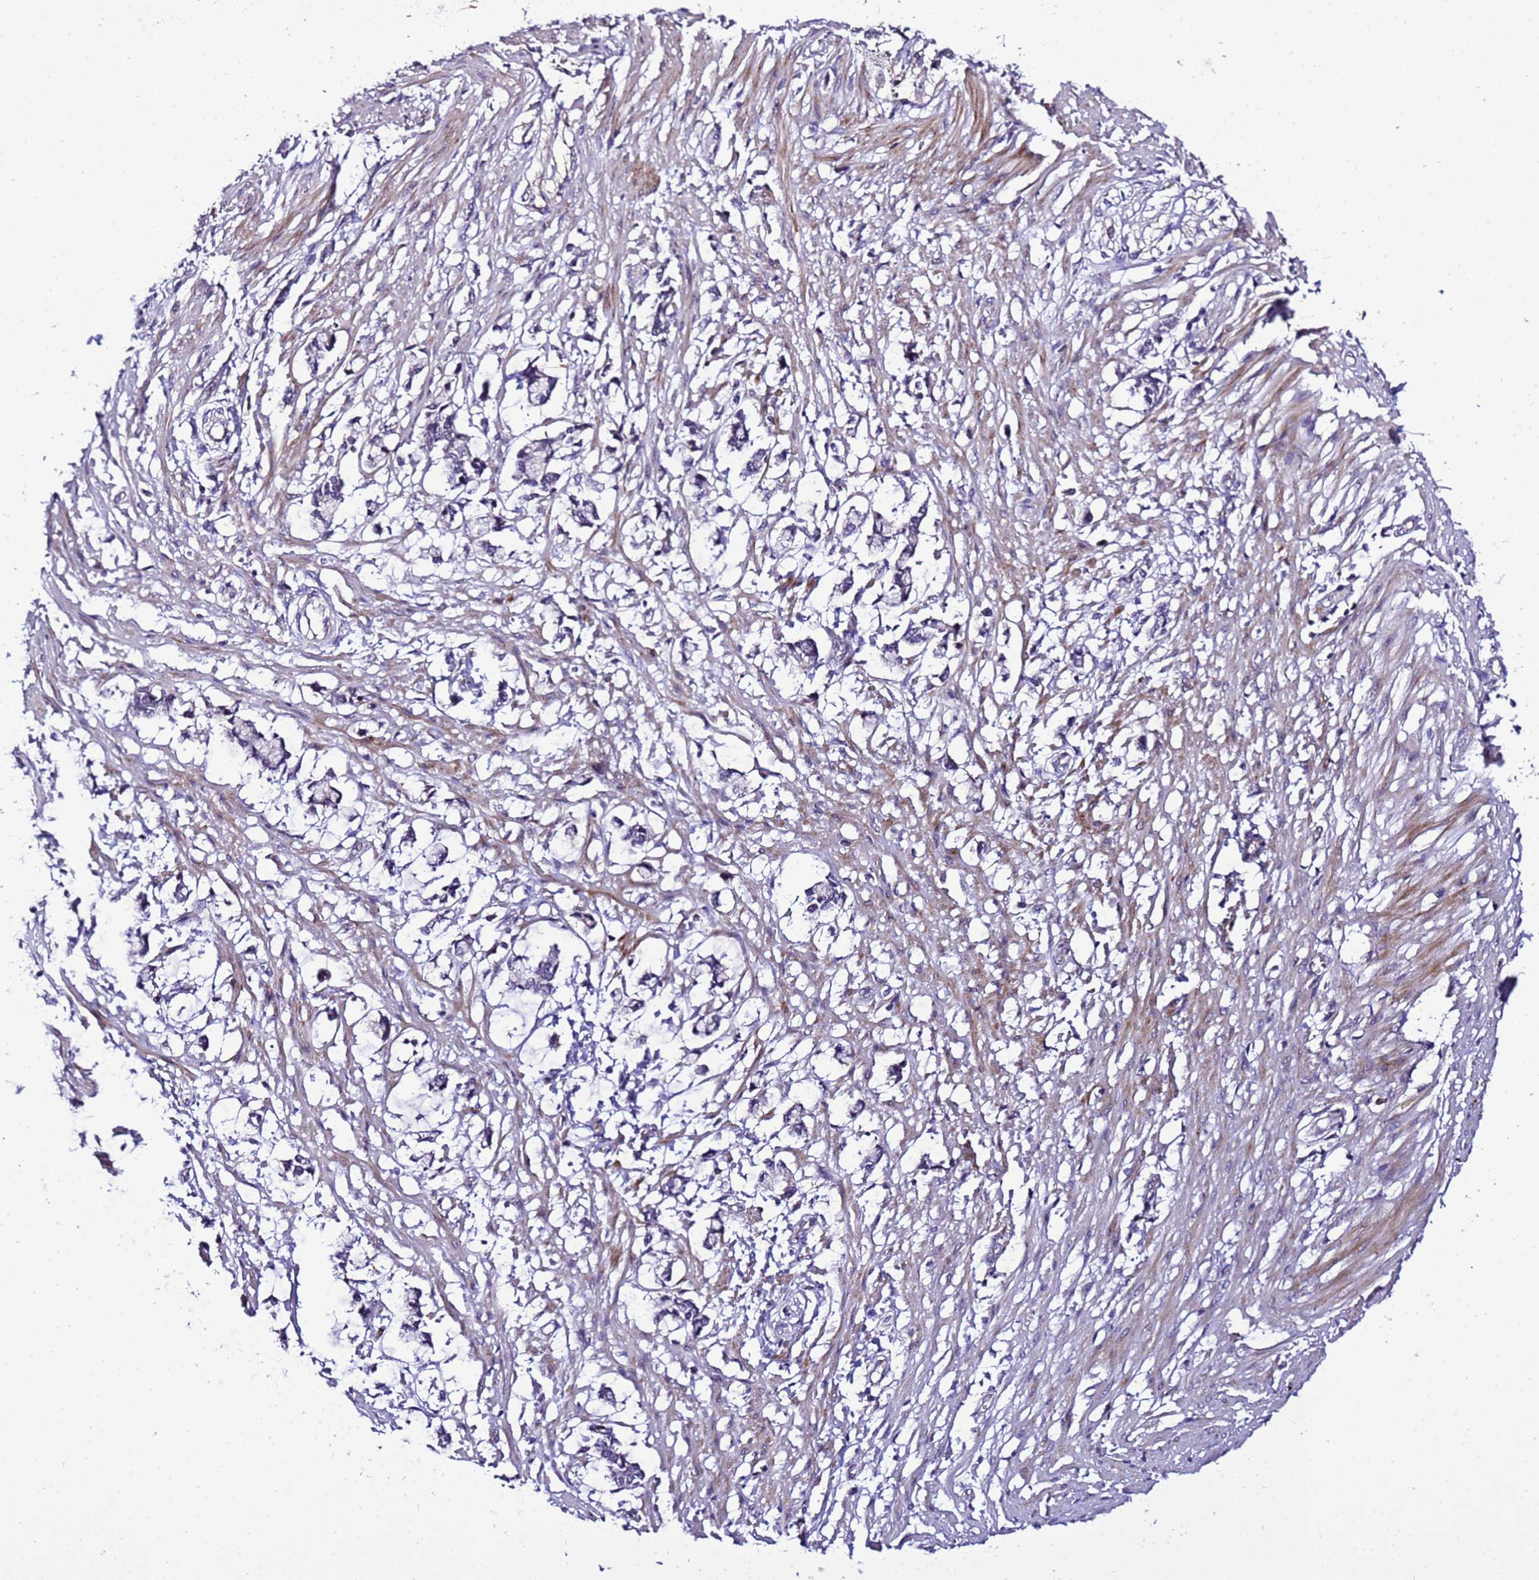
{"staining": {"intensity": "moderate", "quantity": "25%-75%", "location": "cytoplasmic/membranous"}, "tissue": "smooth muscle", "cell_type": "Smooth muscle cells", "image_type": "normal", "snomed": [{"axis": "morphology", "description": "Normal tissue, NOS"}, {"axis": "morphology", "description": "Adenocarcinoma, NOS"}, {"axis": "topography", "description": "Colon"}, {"axis": "topography", "description": "Peripheral nerve tissue"}], "caption": "Immunohistochemistry of normal human smooth muscle demonstrates medium levels of moderate cytoplasmic/membranous expression in about 25%-75% of smooth muscle cells. The staining is performed using DAB (3,3'-diaminobenzidine) brown chromogen to label protein expression. The nuclei are counter-stained blue using hematoxylin.", "gene": "C19orf47", "patient": {"sex": "male", "age": 14}}